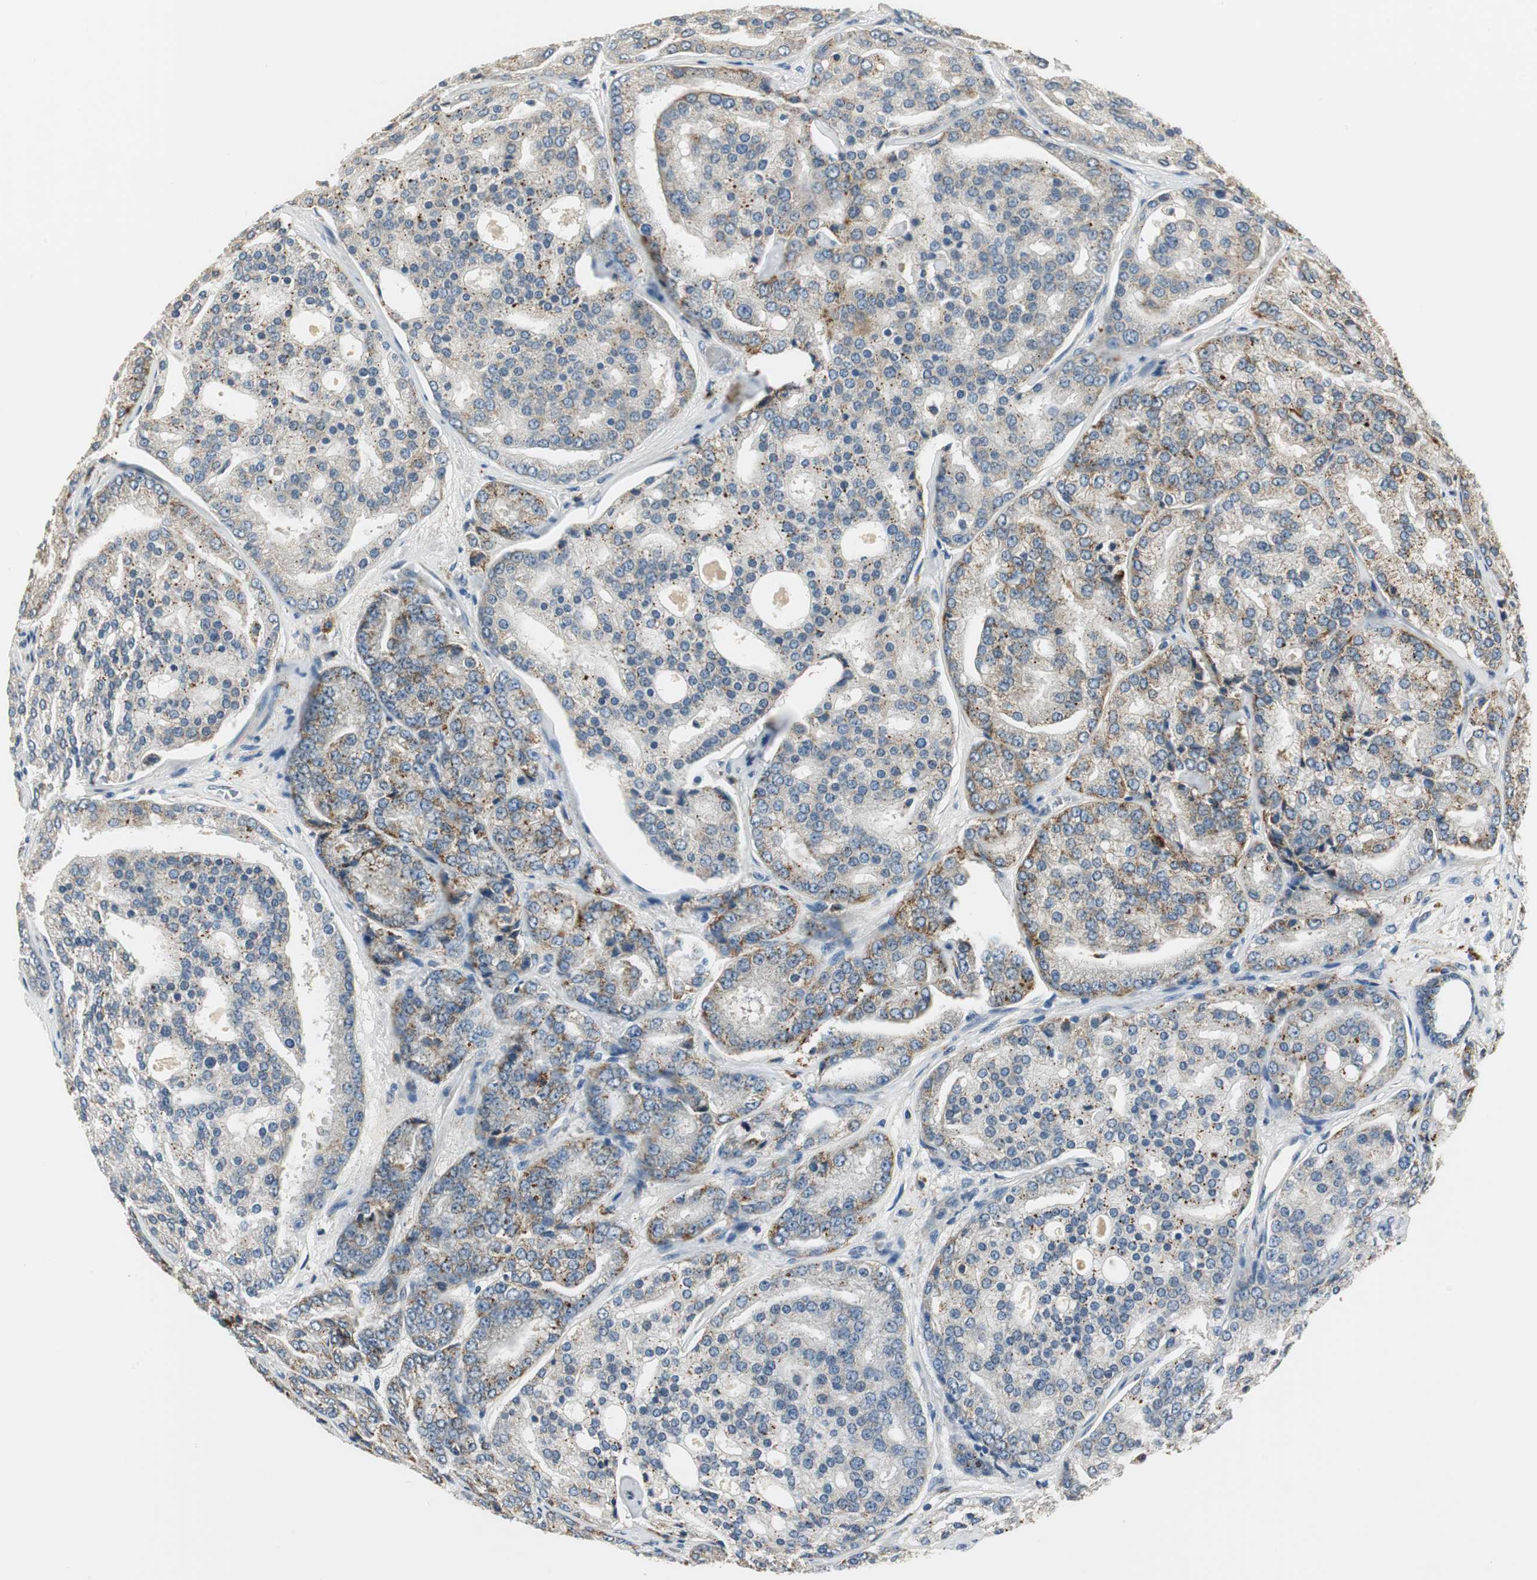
{"staining": {"intensity": "weak", "quantity": "25%-75%", "location": "cytoplasmic/membranous"}, "tissue": "prostate cancer", "cell_type": "Tumor cells", "image_type": "cancer", "snomed": [{"axis": "morphology", "description": "Adenocarcinoma, High grade"}, {"axis": "topography", "description": "Prostate"}], "caption": "Prostate cancer (adenocarcinoma (high-grade)) tissue displays weak cytoplasmic/membranous expression in about 25%-75% of tumor cells Using DAB (3,3'-diaminobenzidine) (brown) and hematoxylin (blue) stains, captured at high magnification using brightfield microscopy.", "gene": "NIT1", "patient": {"sex": "male", "age": 64}}